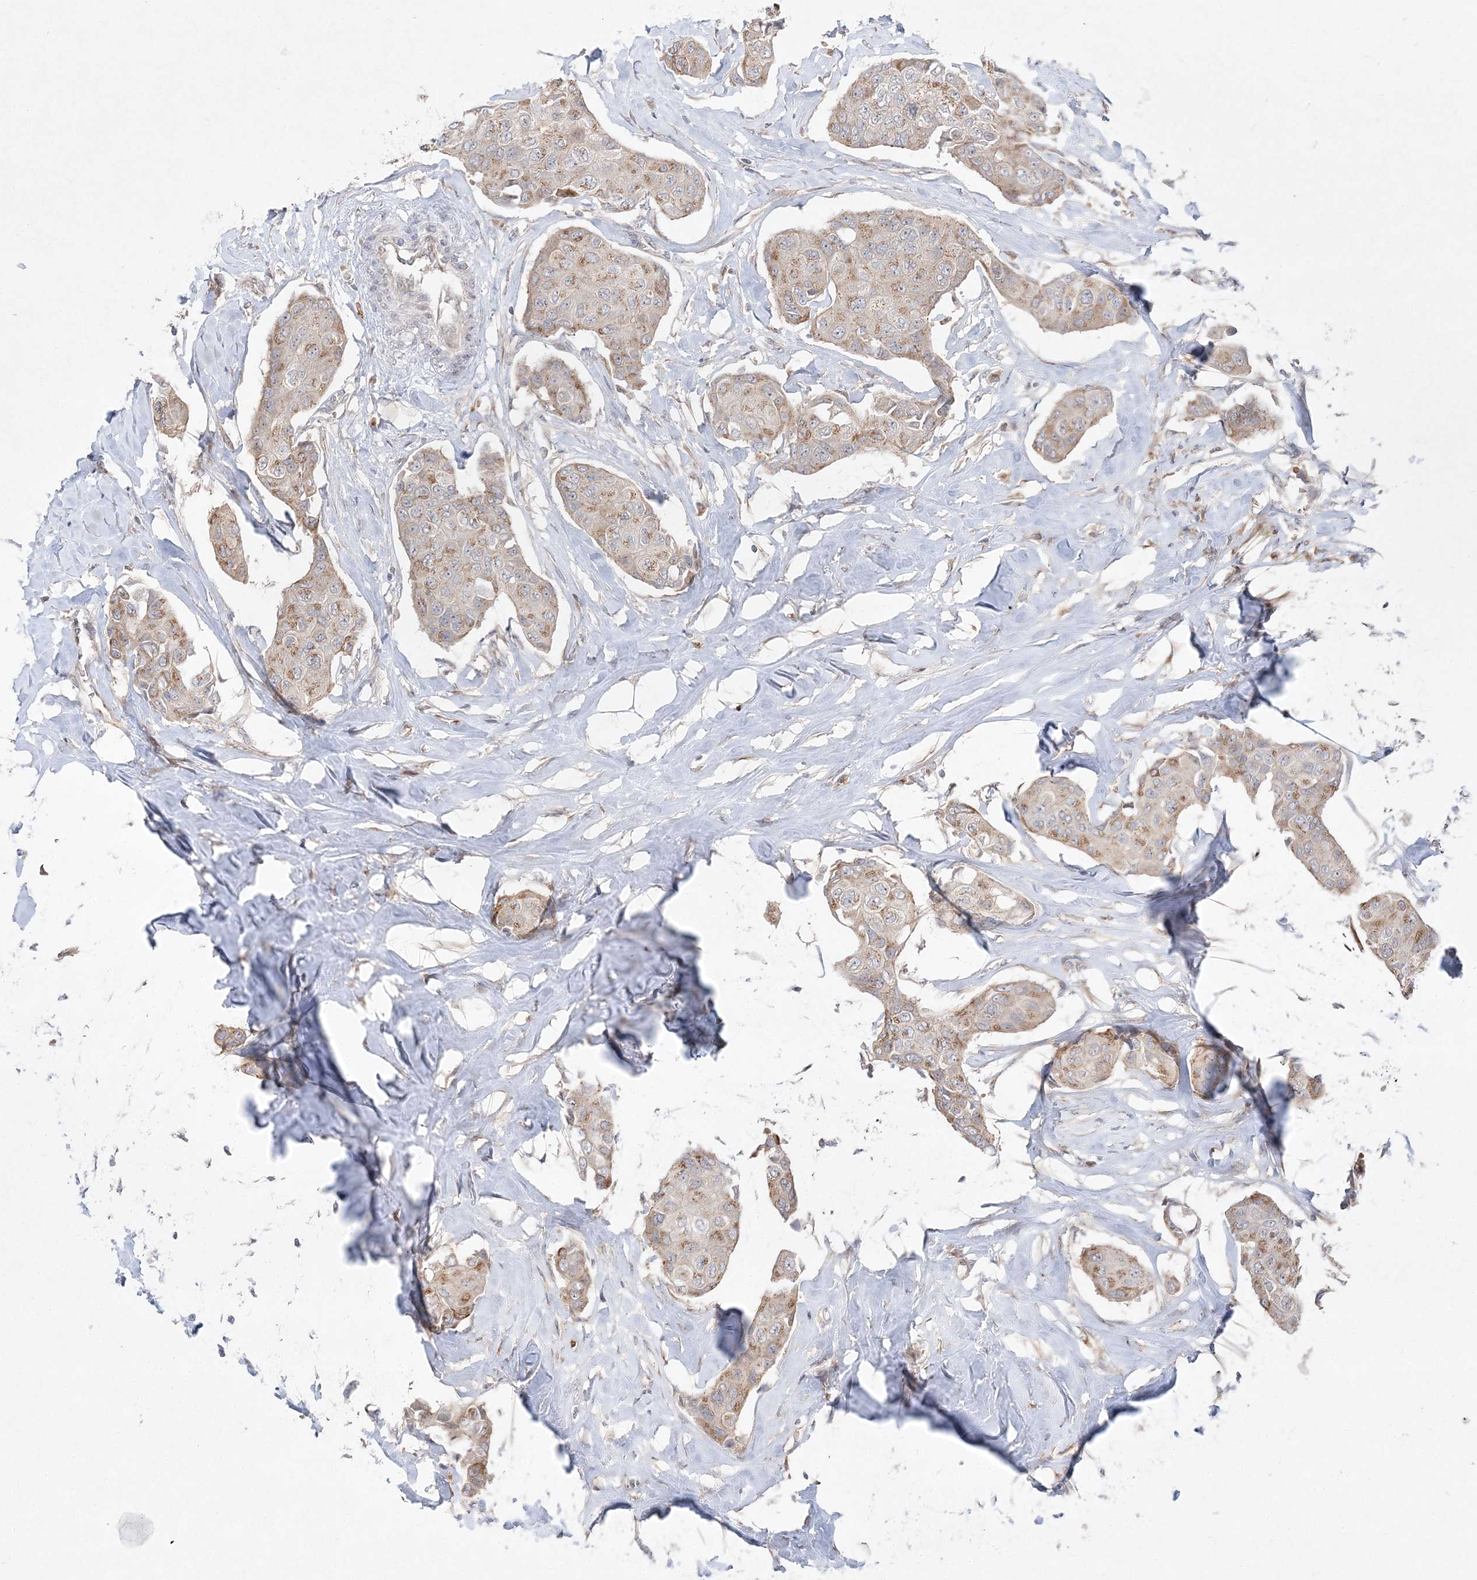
{"staining": {"intensity": "weak", "quantity": ">75%", "location": "cytoplasmic/membranous"}, "tissue": "breast cancer", "cell_type": "Tumor cells", "image_type": "cancer", "snomed": [{"axis": "morphology", "description": "Duct carcinoma"}, {"axis": "topography", "description": "Breast"}], "caption": "Brown immunohistochemical staining in human breast cancer (invasive ductal carcinoma) exhibits weak cytoplasmic/membranous positivity in about >75% of tumor cells. (IHC, brightfield microscopy, high magnification).", "gene": "CLNK", "patient": {"sex": "female", "age": 80}}